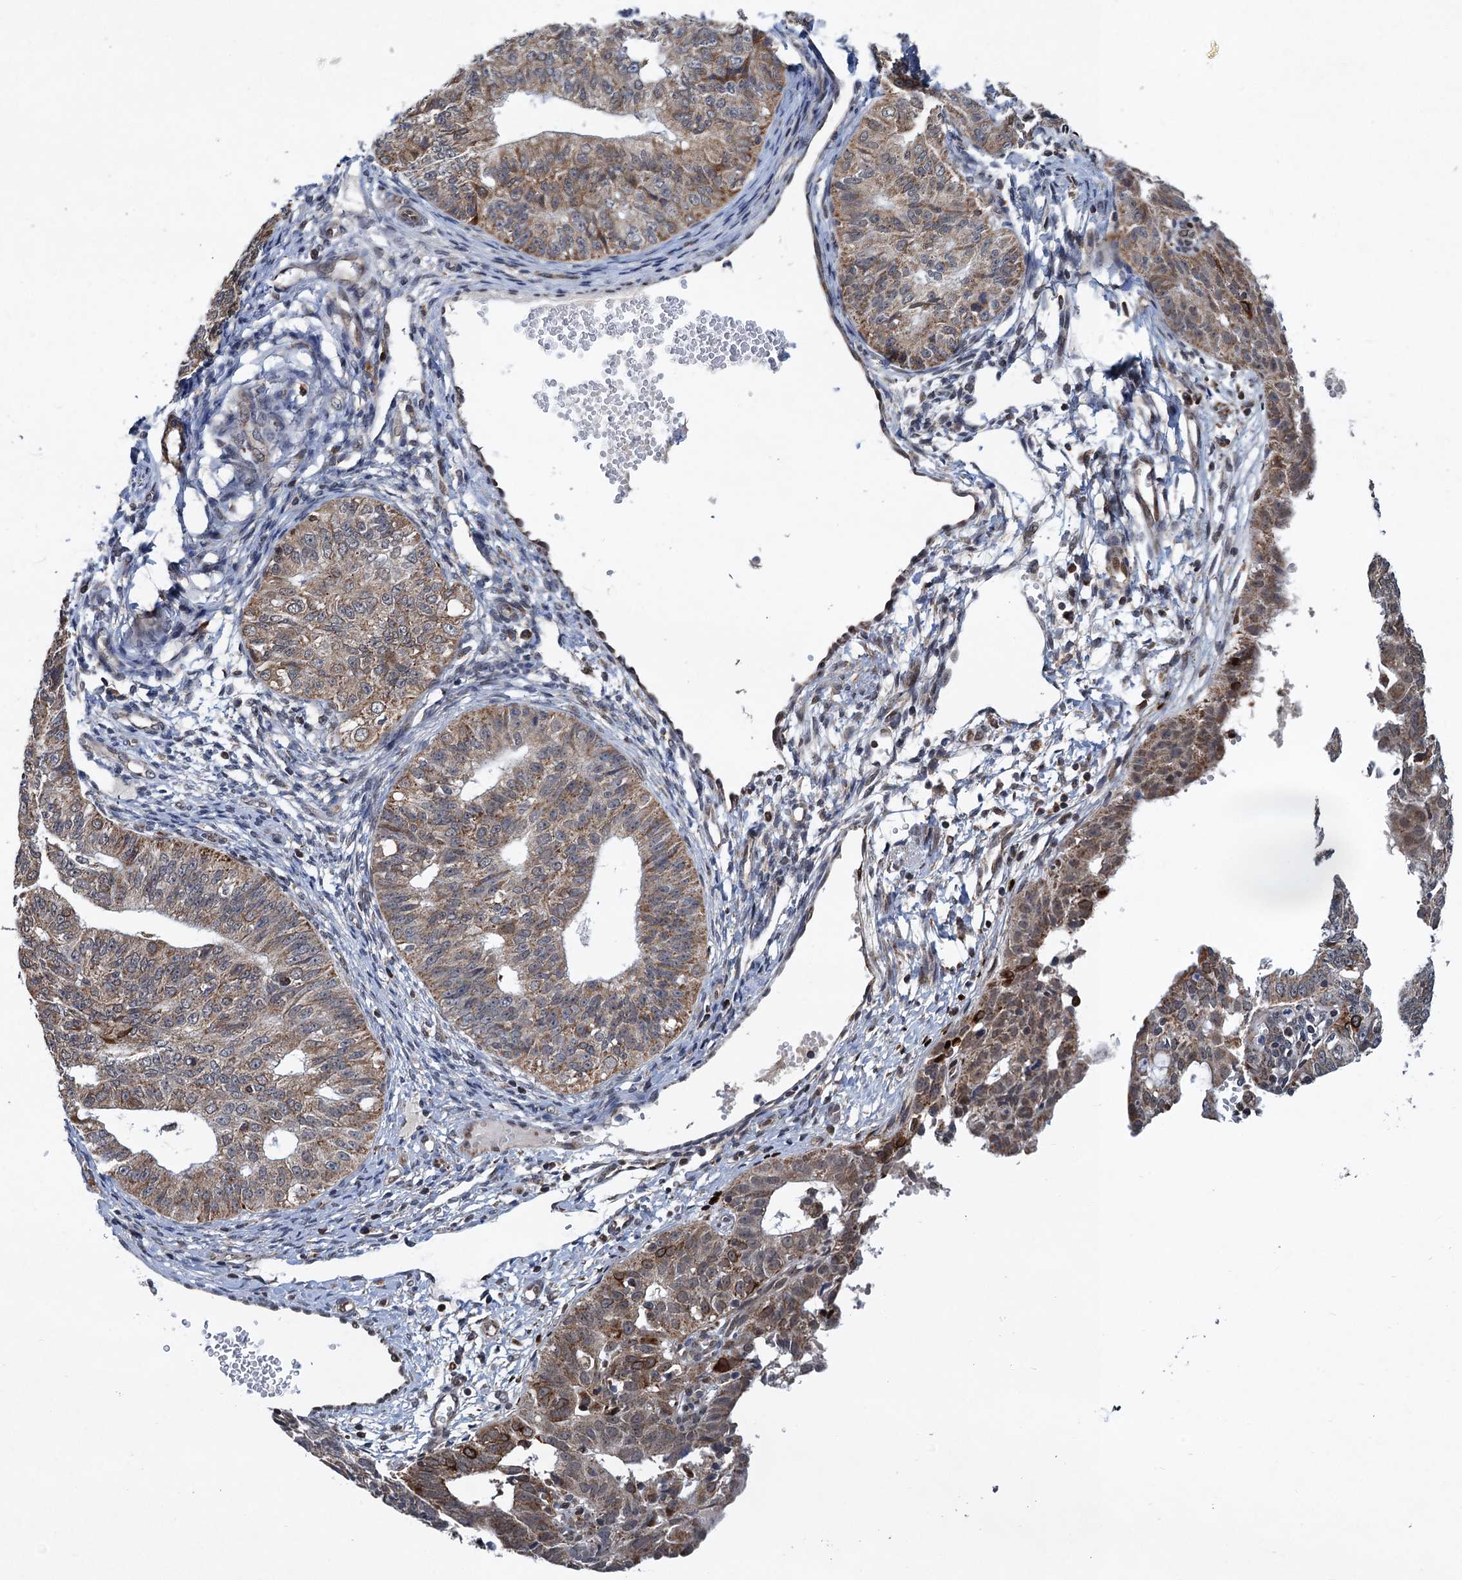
{"staining": {"intensity": "moderate", "quantity": ">75%", "location": "cytoplasmic/membranous"}, "tissue": "endometrial cancer", "cell_type": "Tumor cells", "image_type": "cancer", "snomed": [{"axis": "morphology", "description": "Adenocarcinoma, NOS"}, {"axis": "topography", "description": "Endometrium"}], "caption": "A histopathology image of adenocarcinoma (endometrial) stained for a protein demonstrates moderate cytoplasmic/membranous brown staining in tumor cells. The staining was performed using DAB (3,3'-diaminobenzidine) to visualize the protein expression in brown, while the nuclei were stained in blue with hematoxylin (Magnification: 20x).", "gene": "CMPK2", "patient": {"sex": "female", "age": 32}}